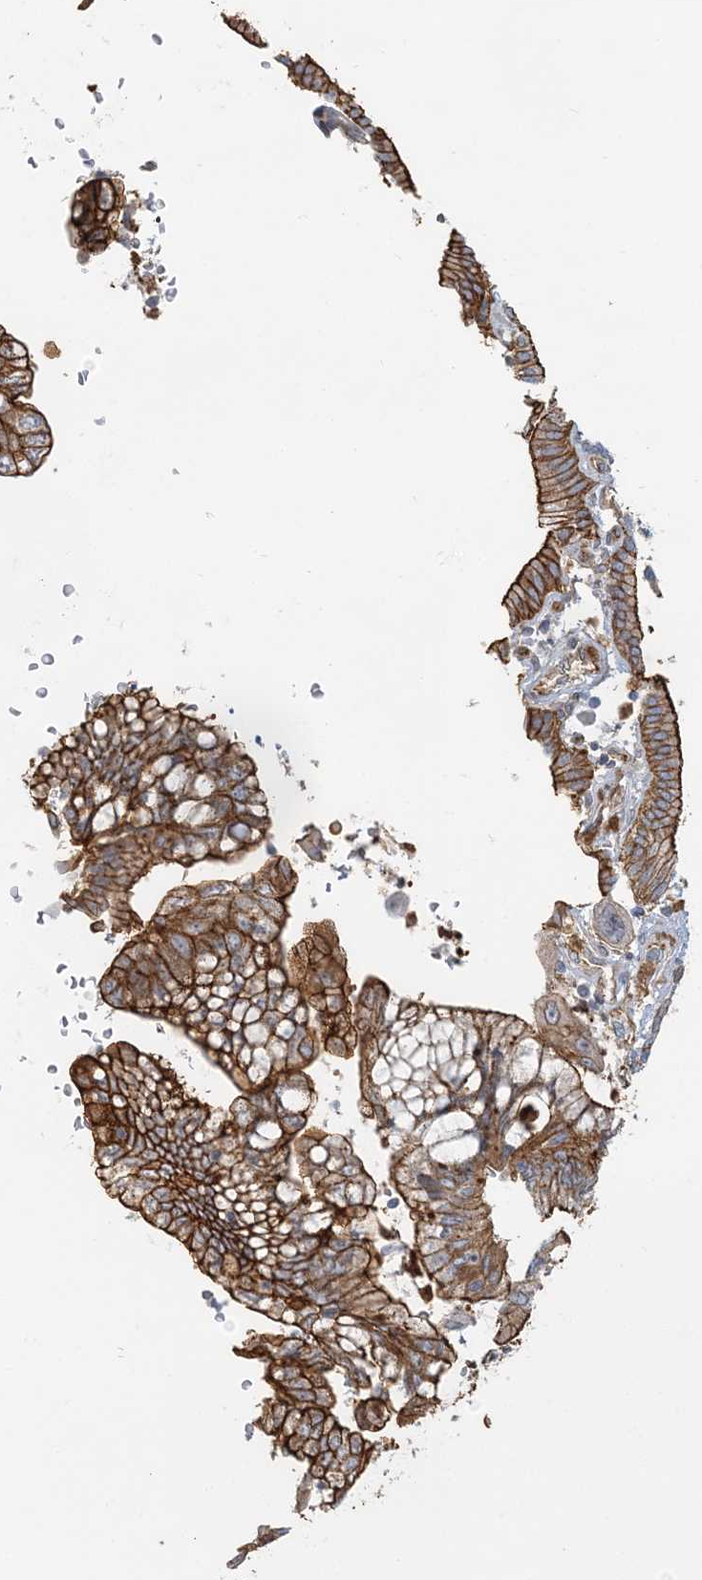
{"staining": {"intensity": "strong", "quantity": ">75%", "location": "cytoplasmic/membranous"}, "tissue": "pancreatic cancer", "cell_type": "Tumor cells", "image_type": "cancer", "snomed": [{"axis": "morphology", "description": "Adenocarcinoma, NOS"}, {"axis": "topography", "description": "Pancreas"}], "caption": "The immunohistochemical stain labels strong cytoplasmic/membranous expression in tumor cells of adenocarcinoma (pancreatic) tissue. The staining was performed using DAB to visualize the protein expression in brown, while the nuclei were stained in blue with hematoxylin (Magnification: 20x).", "gene": "DNAH1", "patient": {"sex": "female", "age": 73}}